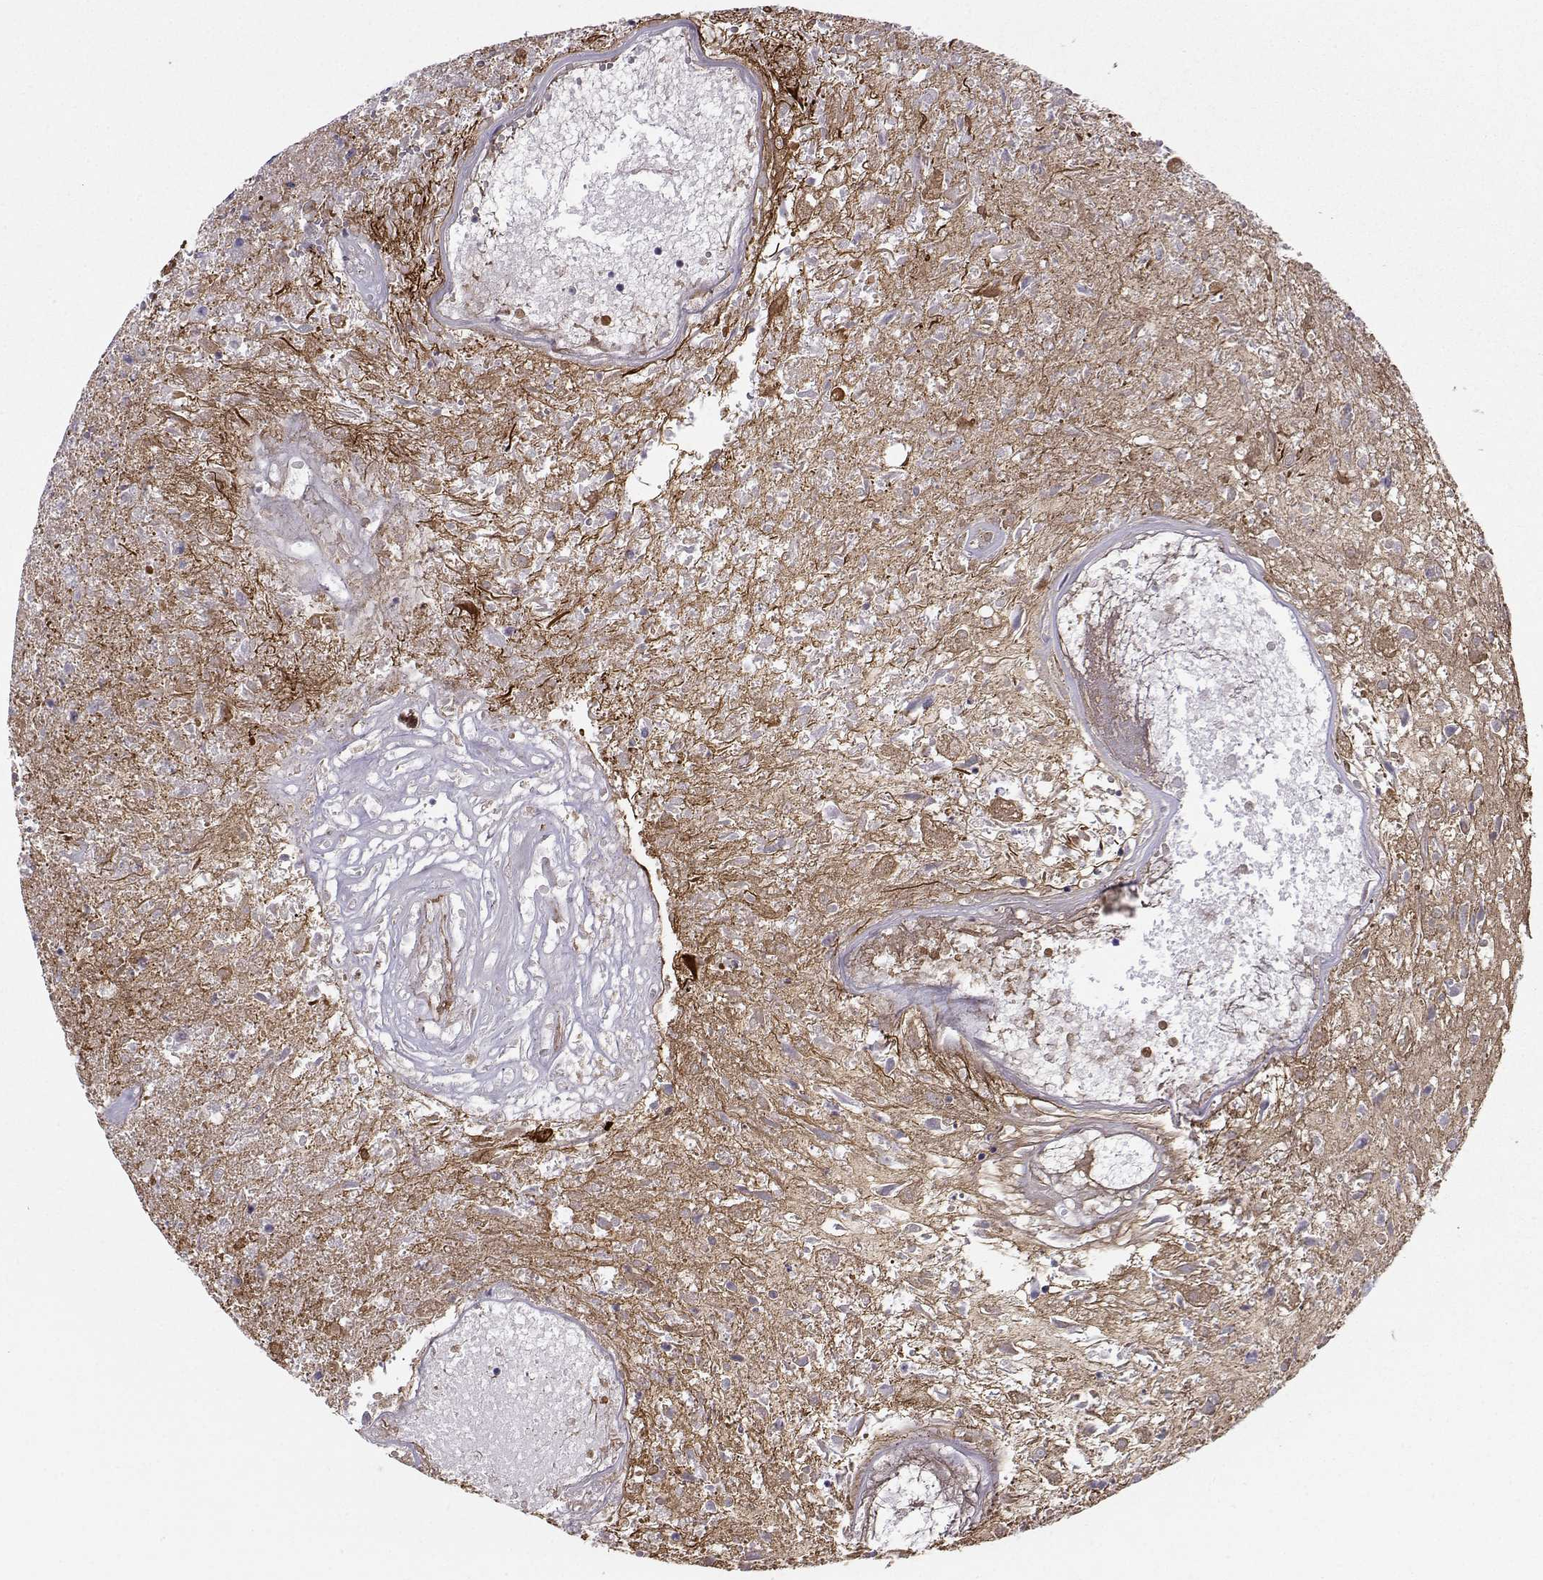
{"staining": {"intensity": "negative", "quantity": "none", "location": "none"}, "tissue": "glioma", "cell_type": "Tumor cells", "image_type": "cancer", "snomed": [{"axis": "morphology", "description": "Glioma, malignant, High grade"}, {"axis": "topography", "description": "Brain"}], "caption": "A photomicrograph of glioma stained for a protein reveals no brown staining in tumor cells.", "gene": "LHX1", "patient": {"sex": "male", "age": 56}}